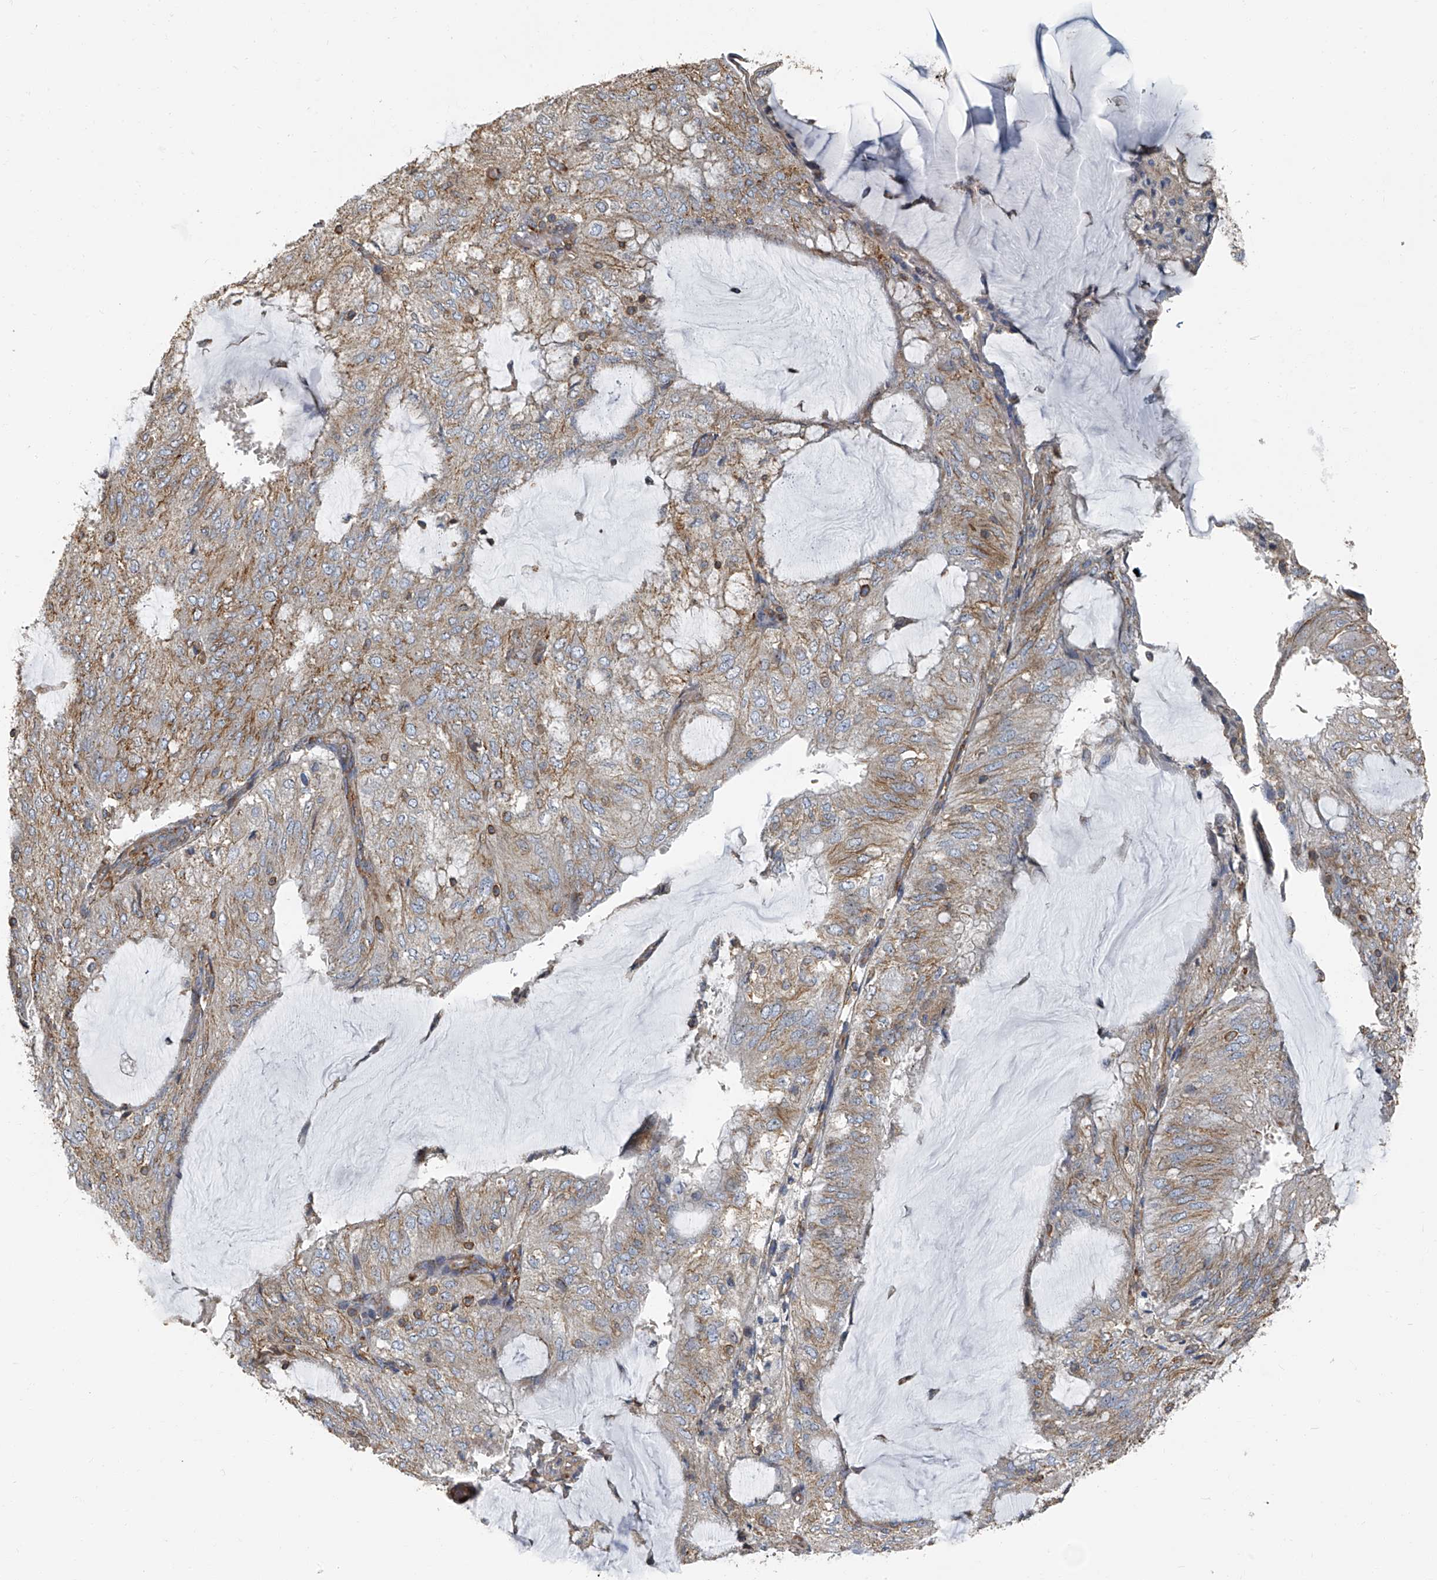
{"staining": {"intensity": "weak", "quantity": ">75%", "location": "cytoplasmic/membranous"}, "tissue": "endometrial cancer", "cell_type": "Tumor cells", "image_type": "cancer", "snomed": [{"axis": "morphology", "description": "Adenocarcinoma, NOS"}, {"axis": "topography", "description": "Endometrium"}], "caption": "Immunohistochemical staining of human endometrial cancer (adenocarcinoma) exhibits weak cytoplasmic/membranous protein positivity in approximately >75% of tumor cells.", "gene": "SEPTIN7", "patient": {"sex": "female", "age": 81}}